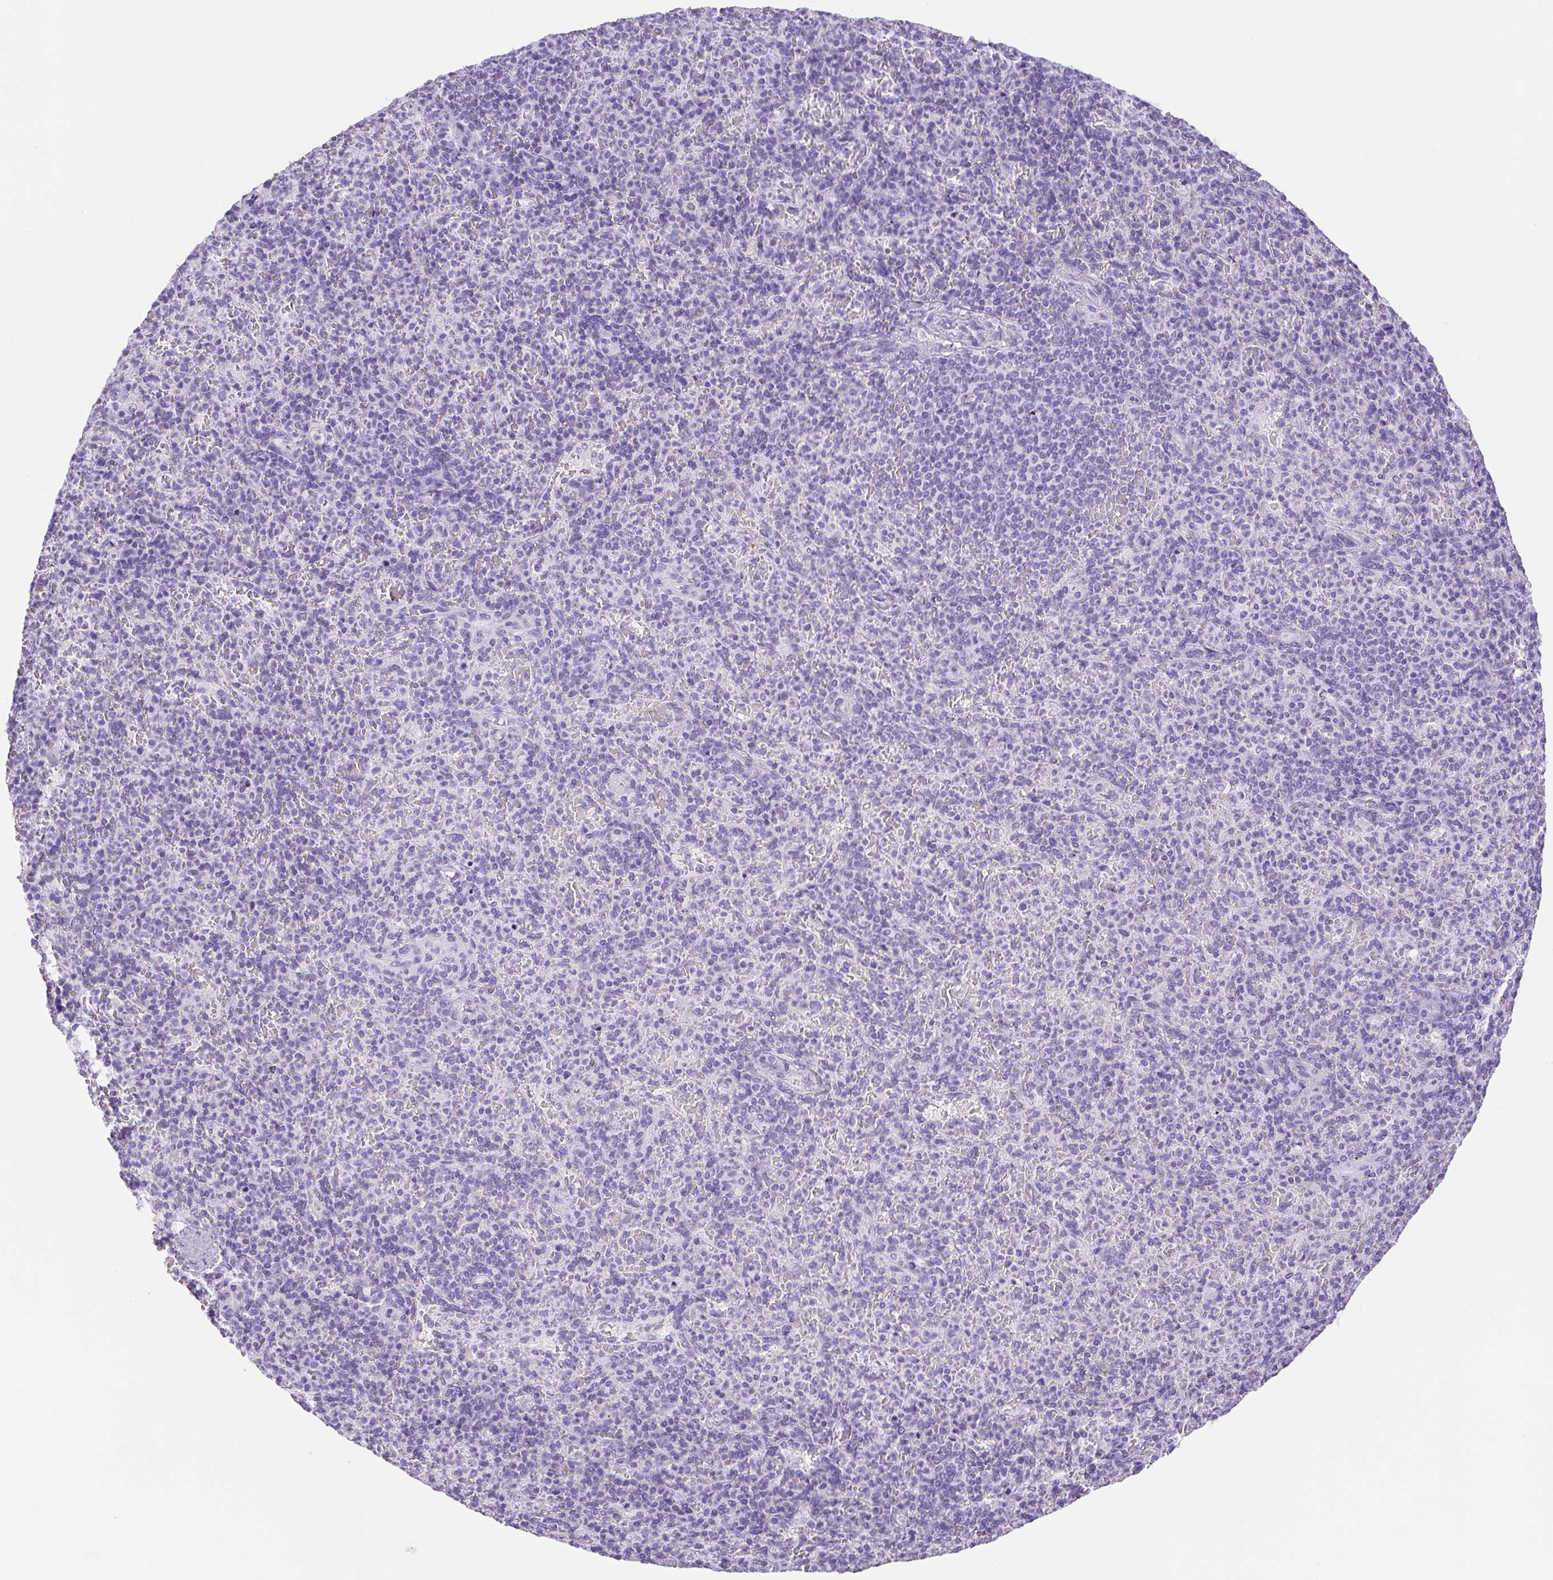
{"staining": {"intensity": "negative", "quantity": "none", "location": "none"}, "tissue": "spleen", "cell_type": "Cells in red pulp", "image_type": "normal", "snomed": [{"axis": "morphology", "description": "Normal tissue, NOS"}, {"axis": "topography", "description": "Spleen"}], "caption": "A micrograph of spleen stained for a protein shows no brown staining in cells in red pulp.", "gene": "UBL3", "patient": {"sex": "female", "age": 74}}